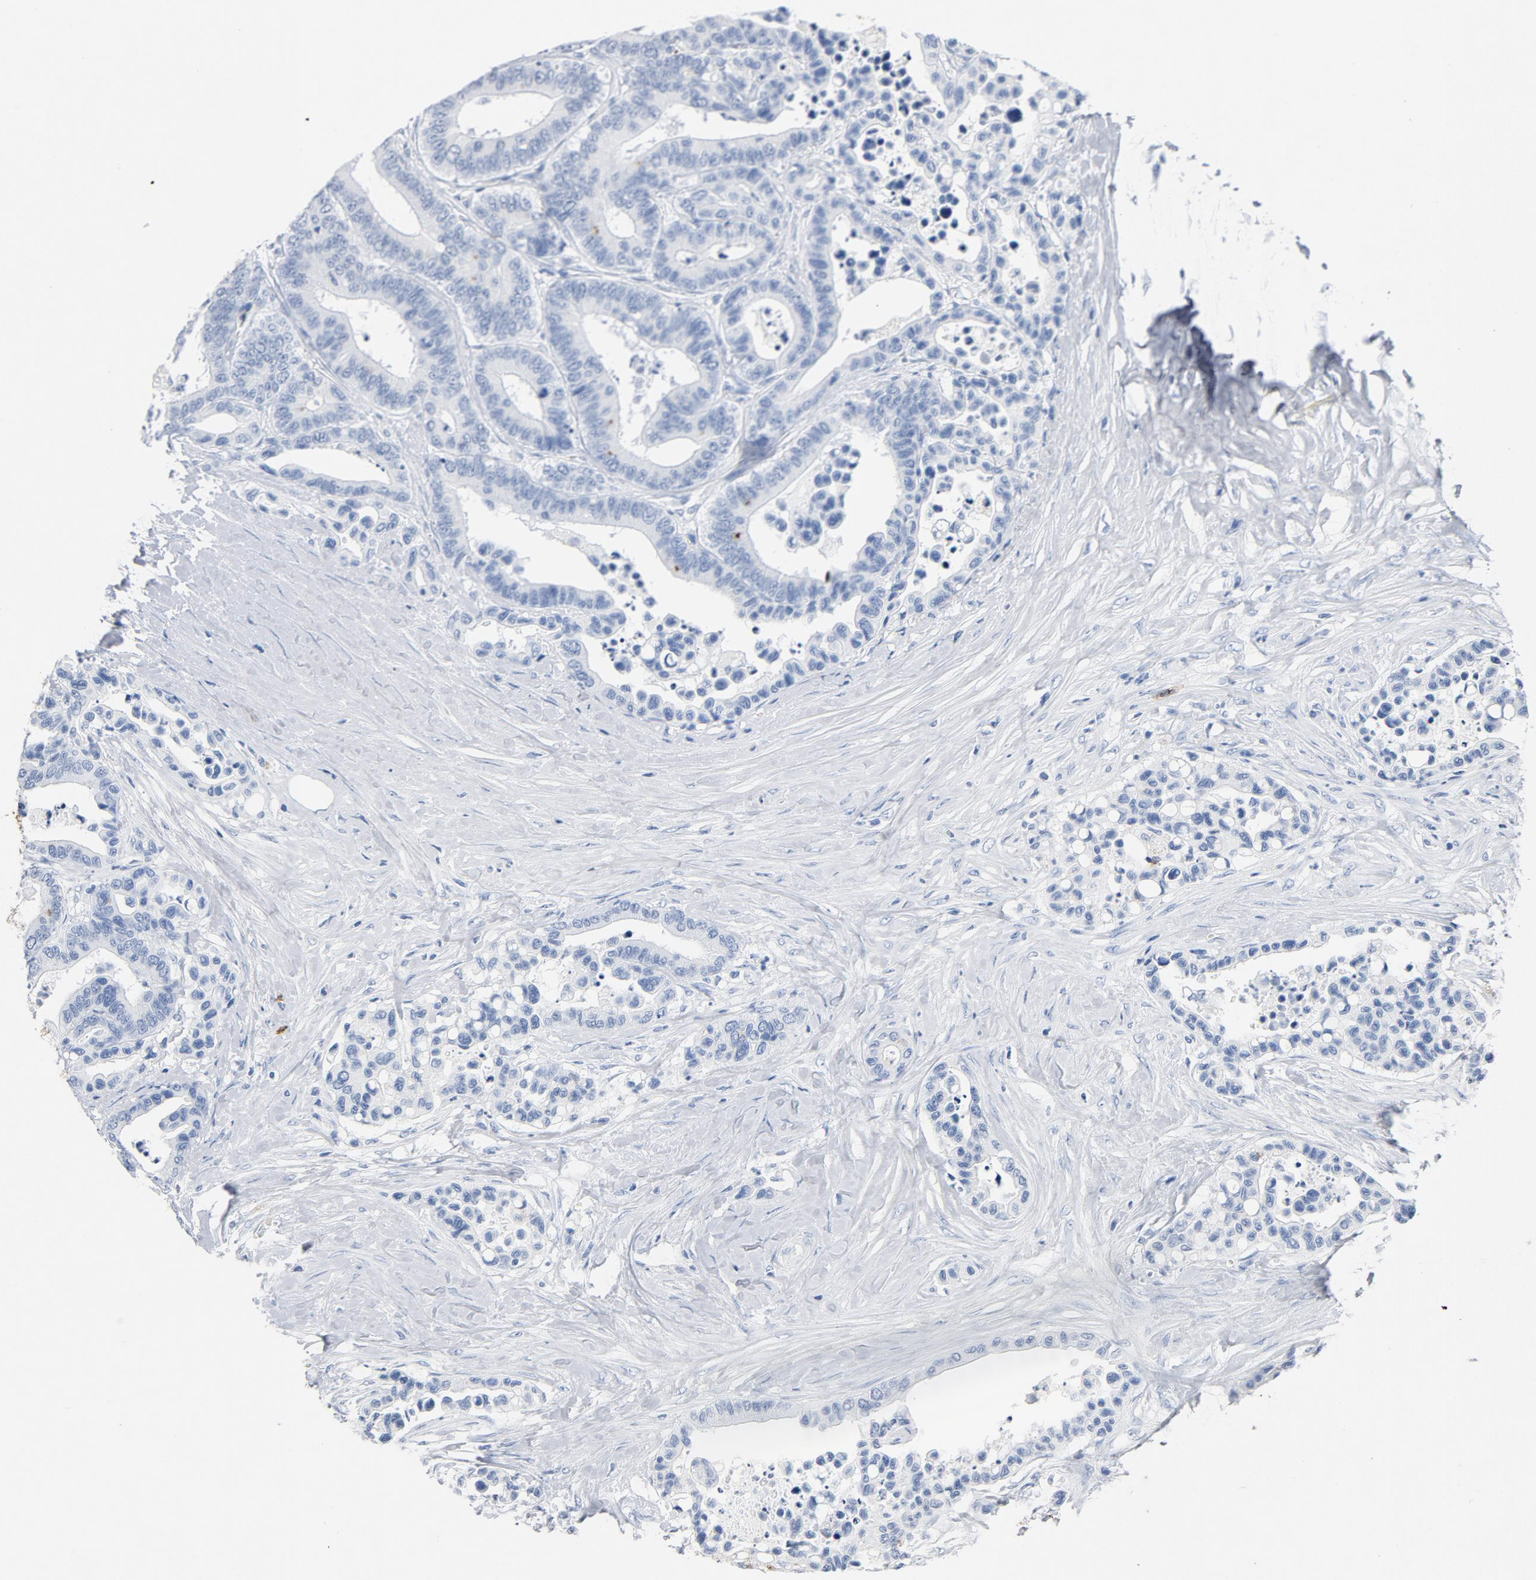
{"staining": {"intensity": "negative", "quantity": "none", "location": "none"}, "tissue": "colorectal cancer", "cell_type": "Tumor cells", "image_type": "cancer", "snomed": [{"axis": "morphology", "description": "Adenocarcinoma, NOS"}, {"axis": "topography", "description": "Colon"}], "caption": "IHC image of colorectal adenocarcinoma stained for a protein (brown), which demonstrates no staining in tumor cells.", "gene": "PTPRB", "patient": {"sex": "male", "age": 82}}